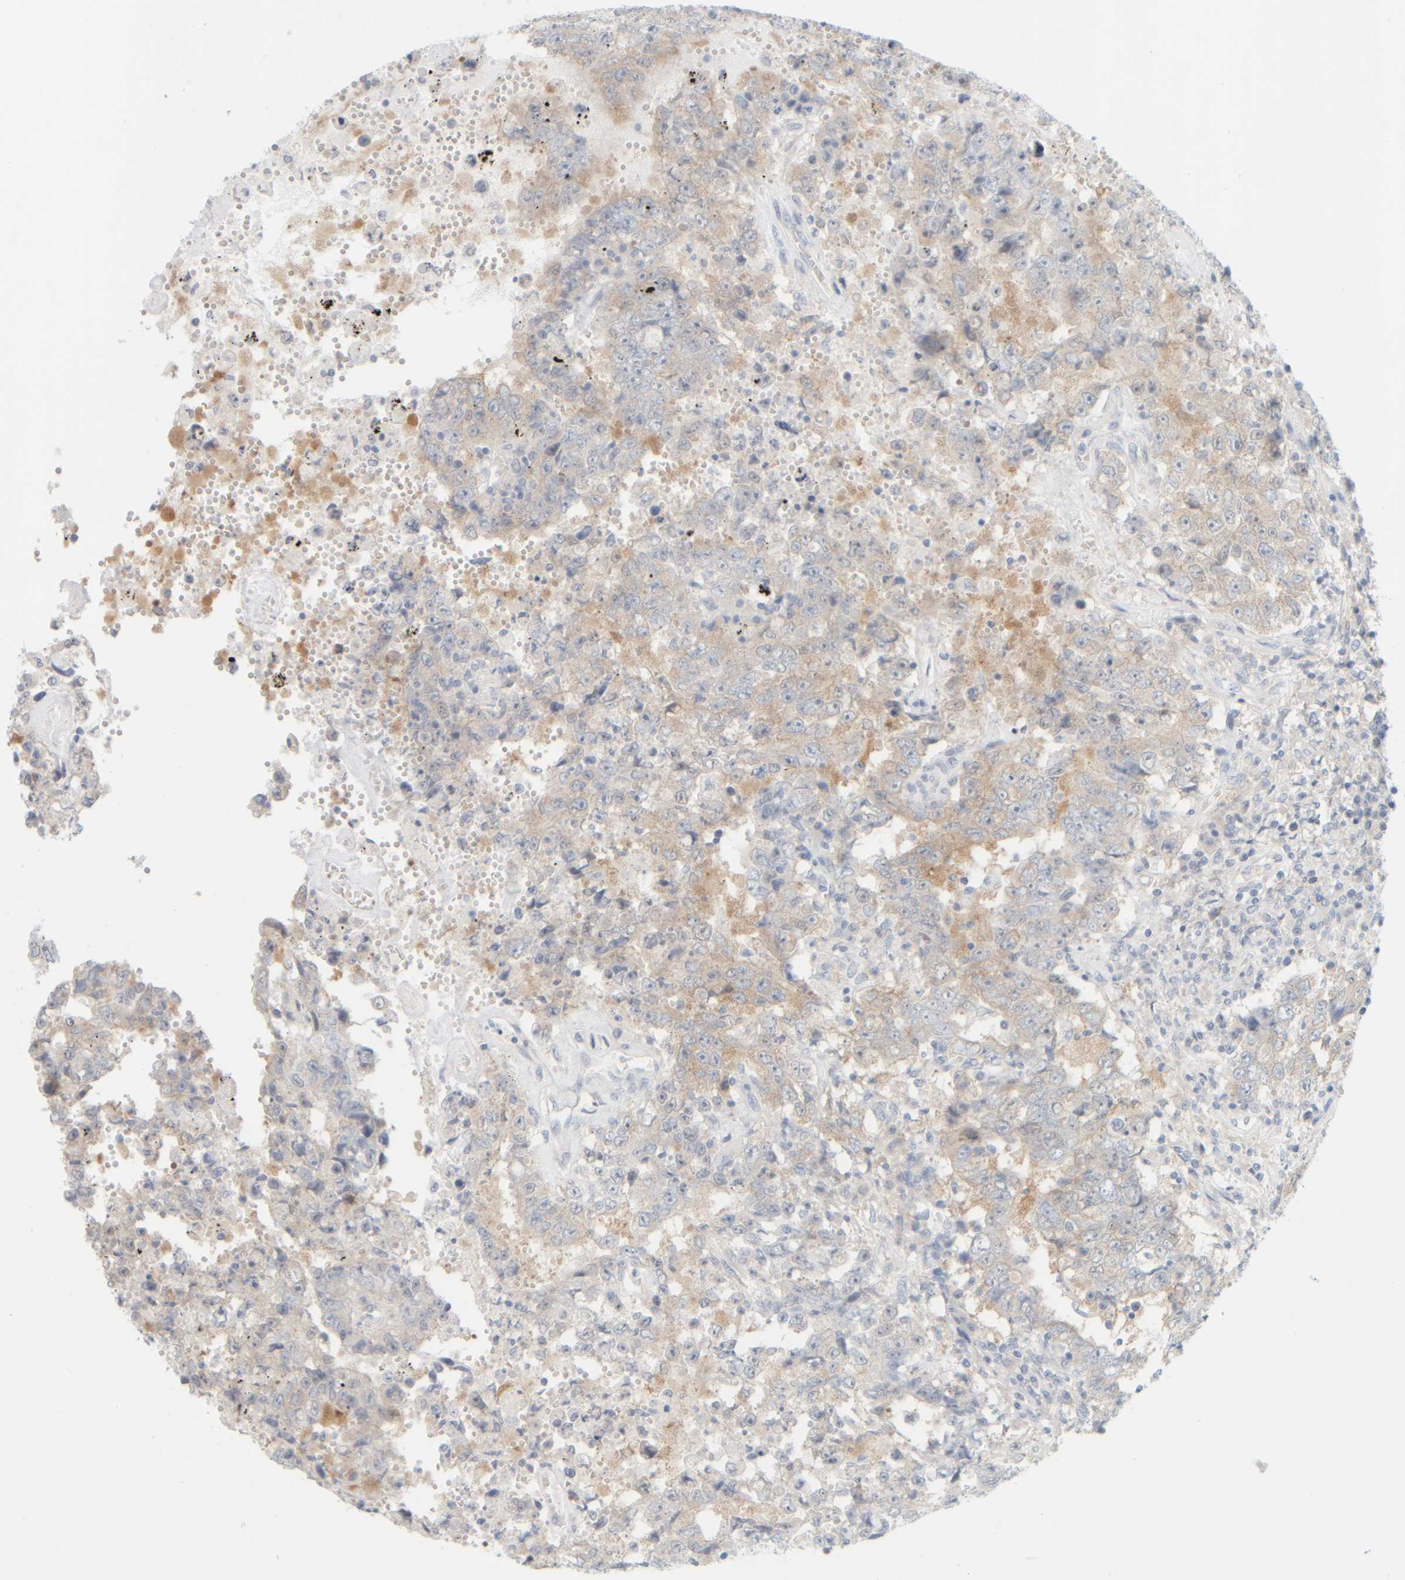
{"staining": {"intensity": "weak", "quantity": "25%-75%", "location": "cytoplasmic/membranous"}, "tissue": "testis cancer", "cell_type": "Tumor cells", "image_type": "cancer", "snomed": [{"axis": "morphology", "description": "Carcinoma, Embryonal, NOS"}, {"axis": "topography", "description": "Testis"}], "caption": "Embryonal carcinoma (testis) stained for a protein (brown) demonstrates weak cytoplasmic/membranous positive expression in approximately 25%-75% of tumor cells.", "gene": "PTGES3L-AARSD1", "patient": {"sex": "male", "age": 26}}